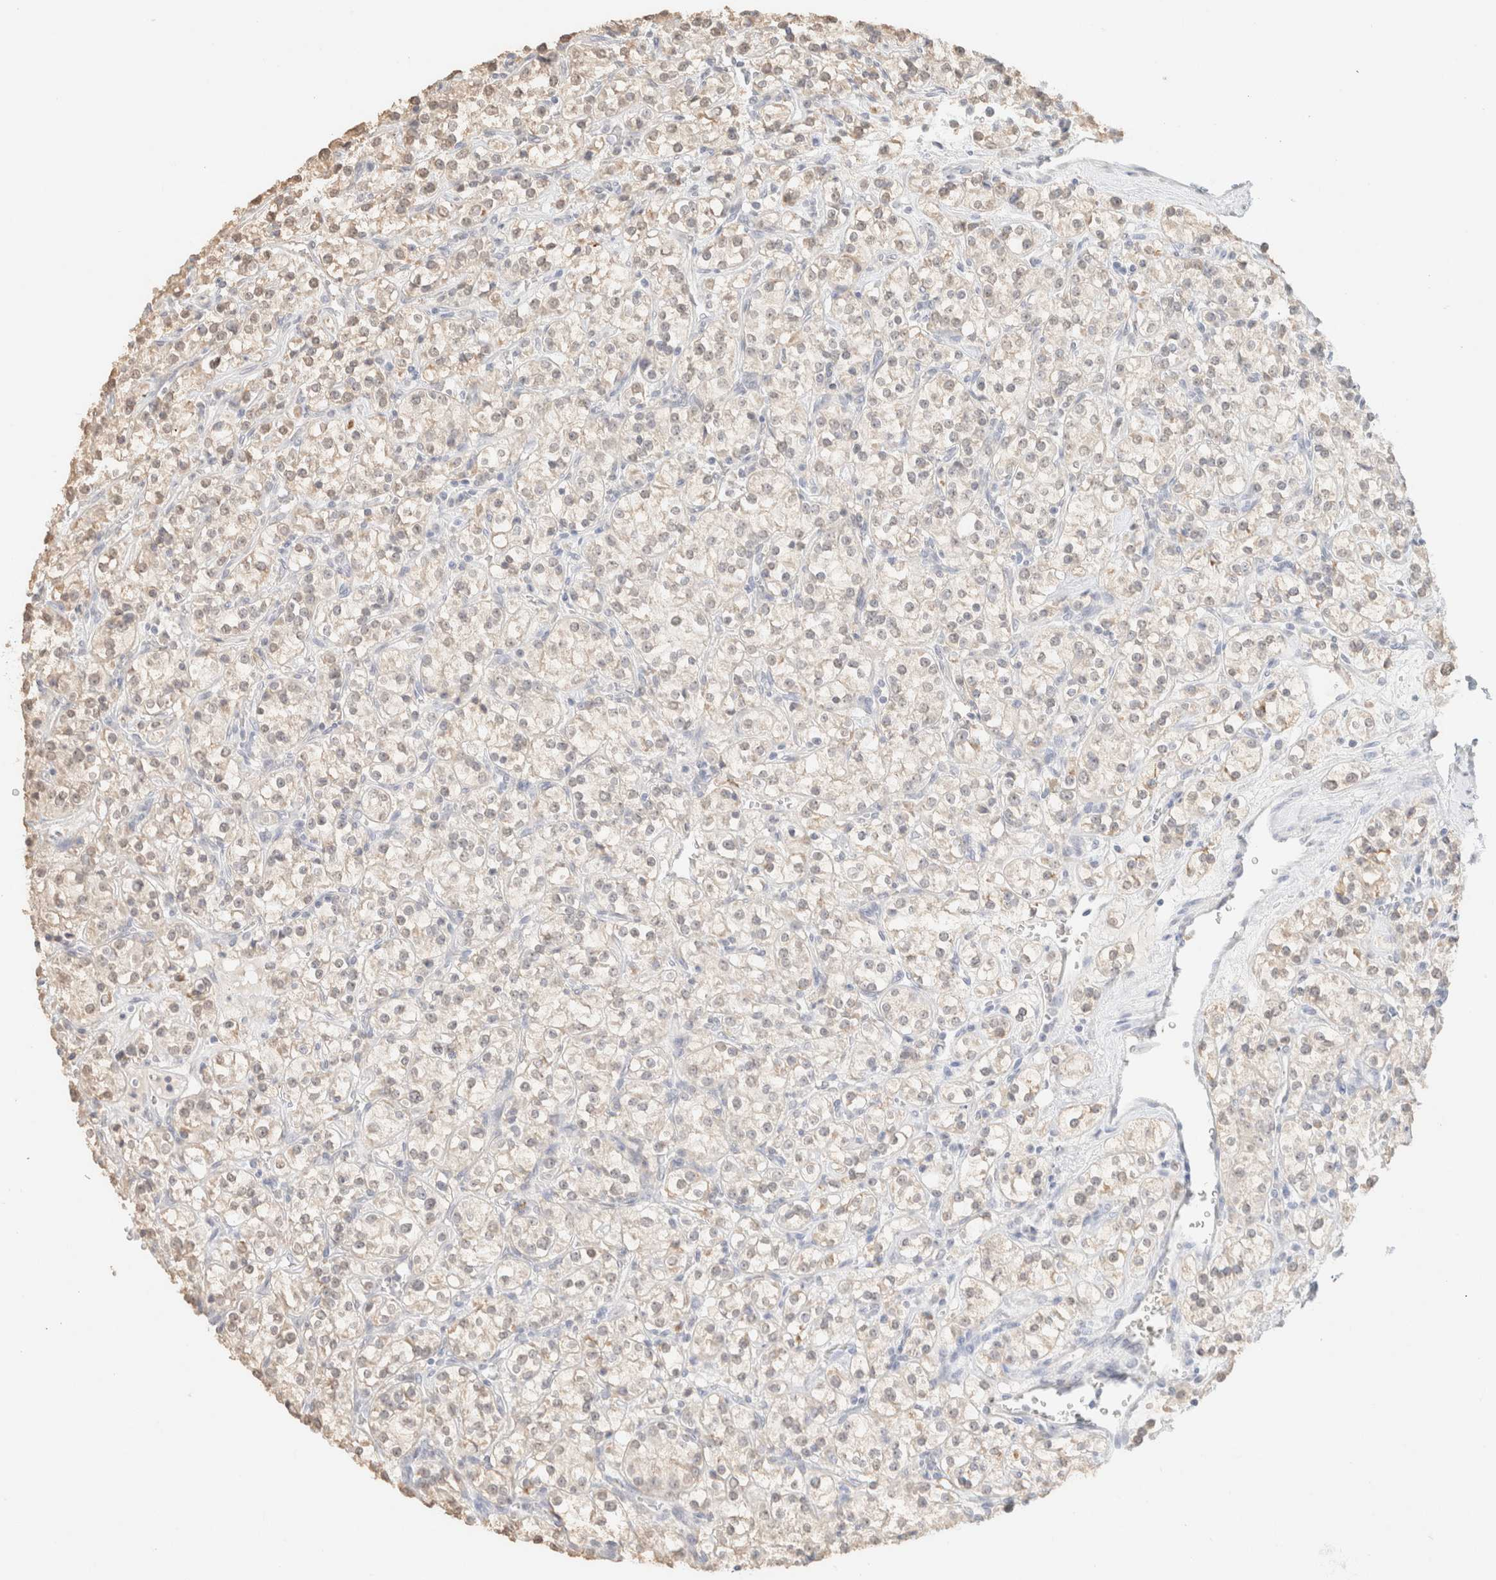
{"staining": {"intensity": "weak", "quantity": "<25%", "location": "nuclear"}, "tissue": "renal cancer", "cell_type": "Tumor cells", "image_type": "cancer", "snomed": [{"axis": "morphology", "description": "Adenocarcinoma, NOS"}, {"axis": "topography", "description": "Kidney"}], "caption": "High magnification brightfield microscopy of renal cancer stained with DAB (brown) and counterstained with hematoxylin (blue): tumor cells show no significant expression.", "gene": "CPA1", "patient": {"sex": "male", "age": 77}}